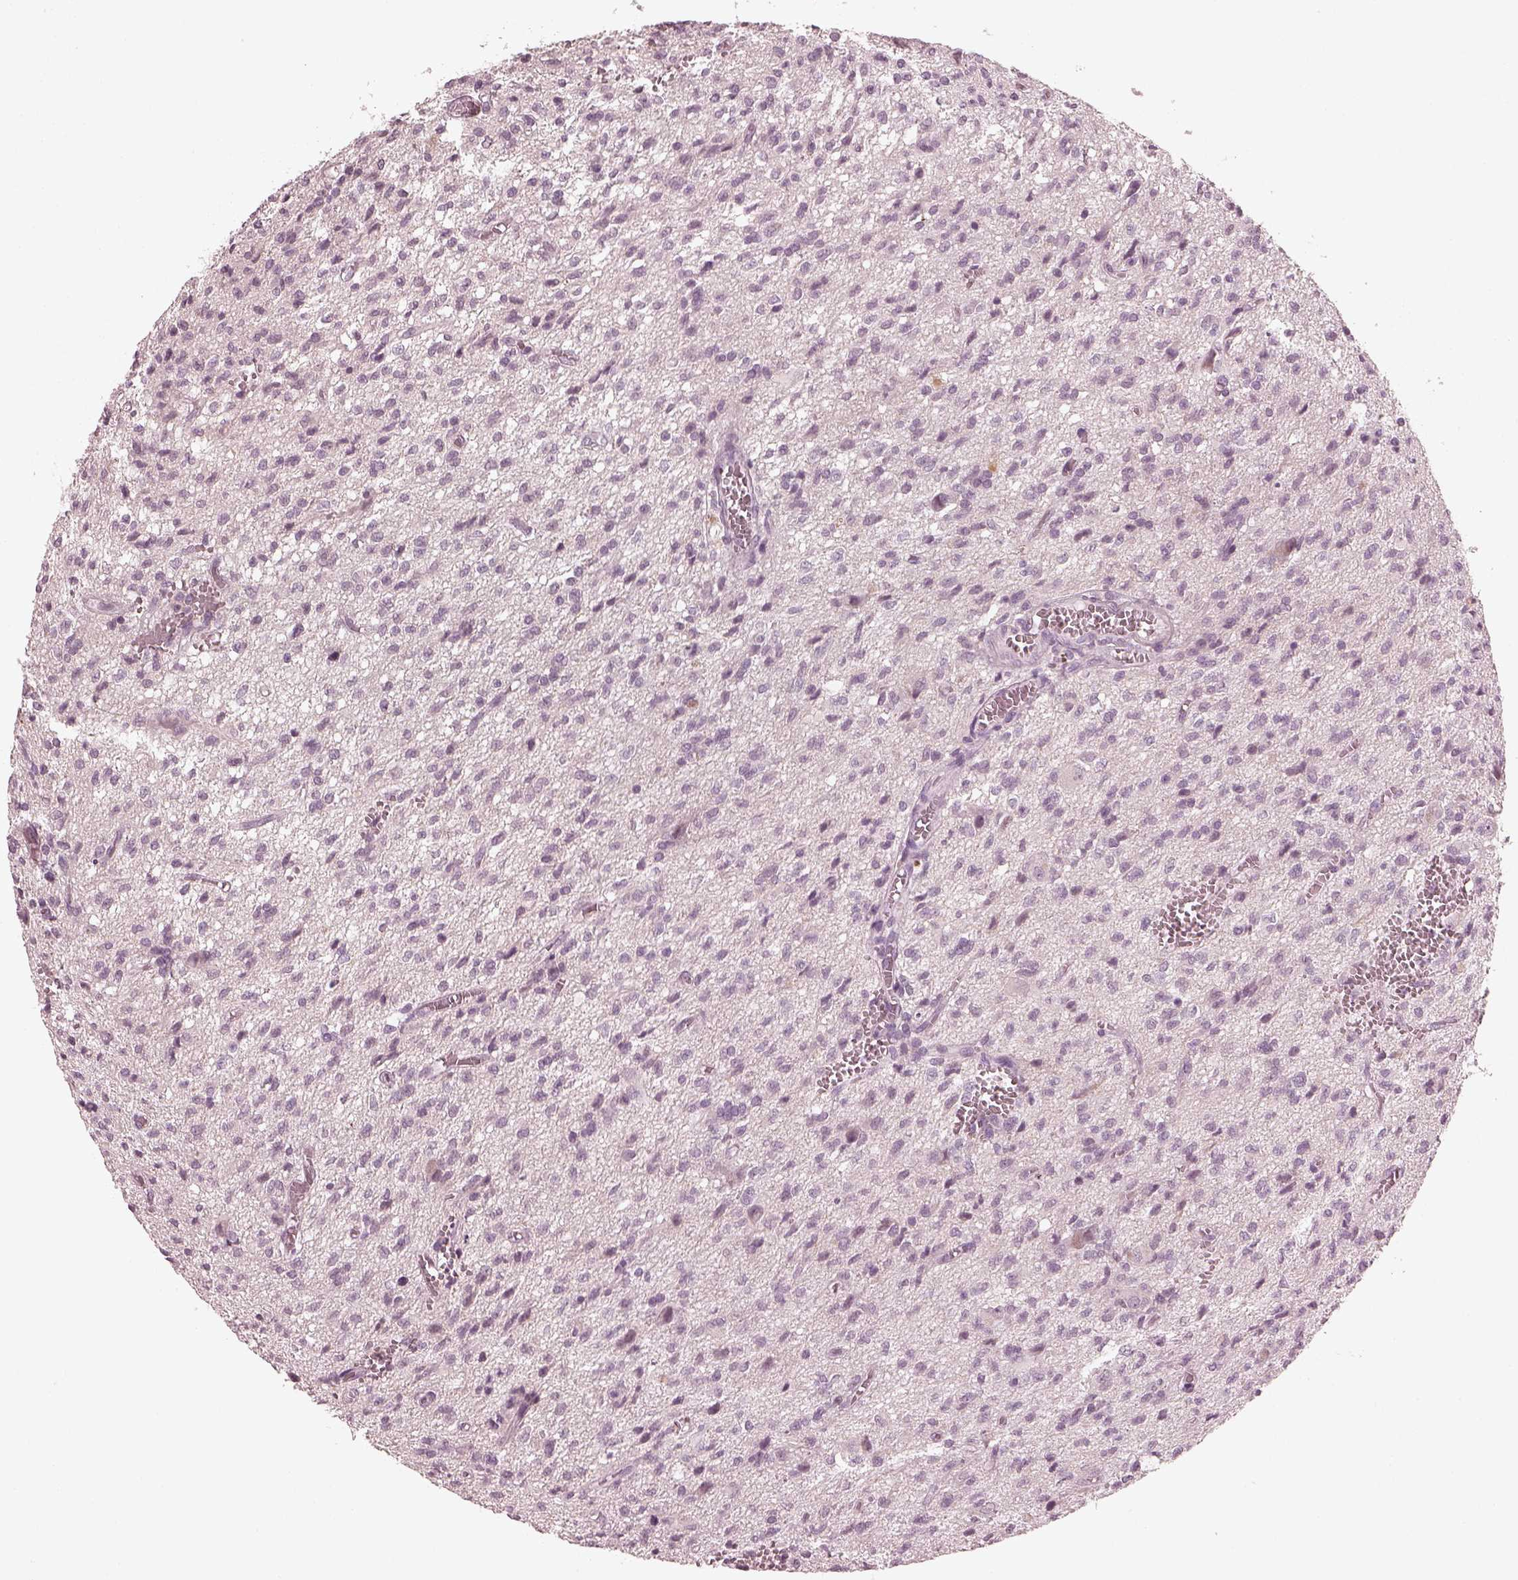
{"staining": {"intensity": "negative", "quantity": "none", "location": "none"}, "tissue": "glioma", "cell_type": "Tumor cells", "image_type": "cancer", "snomed": [{"axis": "morphology", "description": "Glioma, malignant, Low grade"}, {"axis": "topography", "description": "Brain"}], "caption": "Photomicrograph shows no significant protein positivity in tumor cells of glioma. Nuclei are stained in blue.", "gene": "CCDC170", "patient": {"sex": "male", "age": 64}}